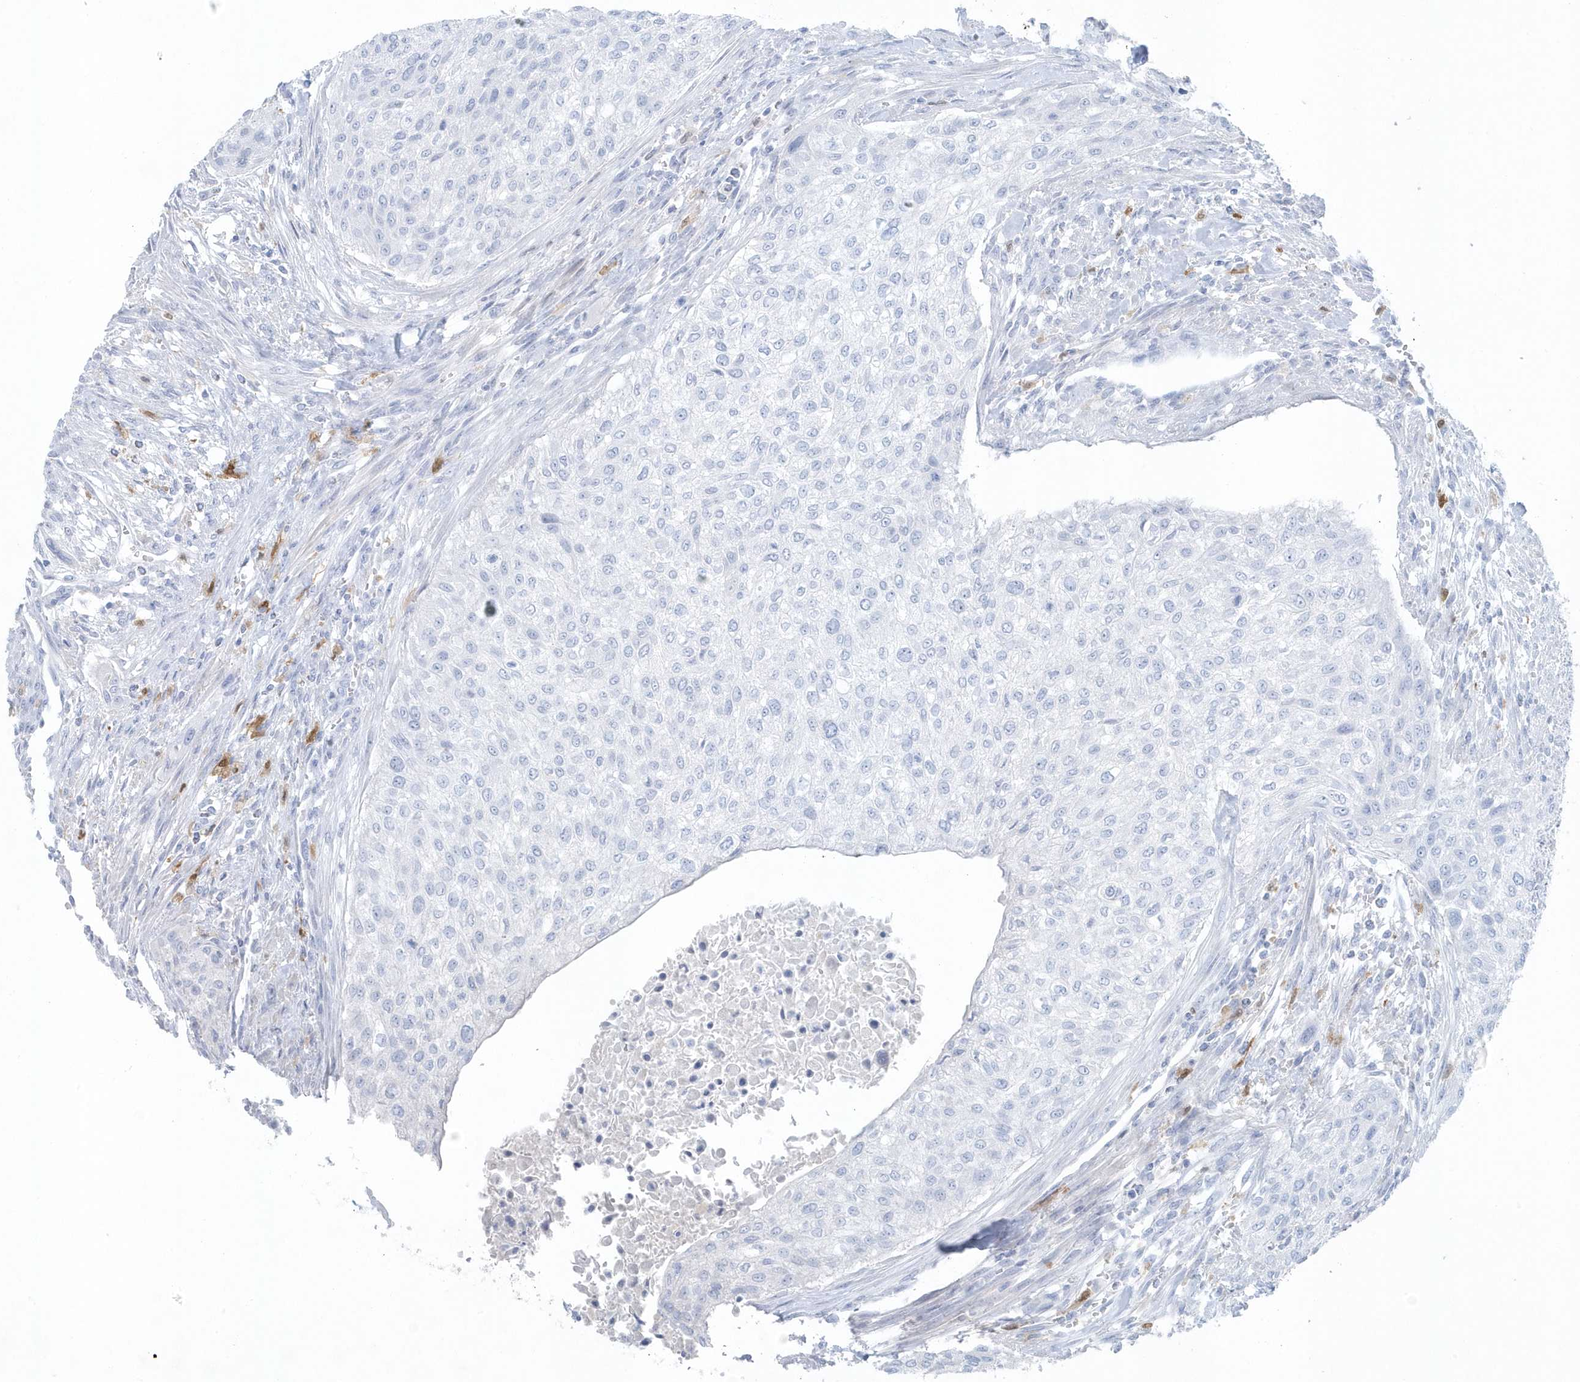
{"staining": {"intensity": "negative", "quantity": "none", "location": "none"}, "tissue": "urothelial cancer", "cell_type": "Tumor cells", "image_type": "cancer", "snomed": [{"axis": "morphology", "description": "Urothelial carcinoma, High grade"}, {"axis": "topography", "description": "Urinary bladder"}], "caption": "IHC histopathology image of neoplastic tissue: human urothelial carcinoma (high-grade) stained with DAB shows no significant protein staining in tumor cells. Brightfield microscopy of immunohistochemistry (IHC) stained with DAB (3,3'-diaminobenzidine) (brown) and hematoxylin (blue), captured at high magnification.", "gene": "FAM98A", "patient": {"sex": "male", "age": 35}}